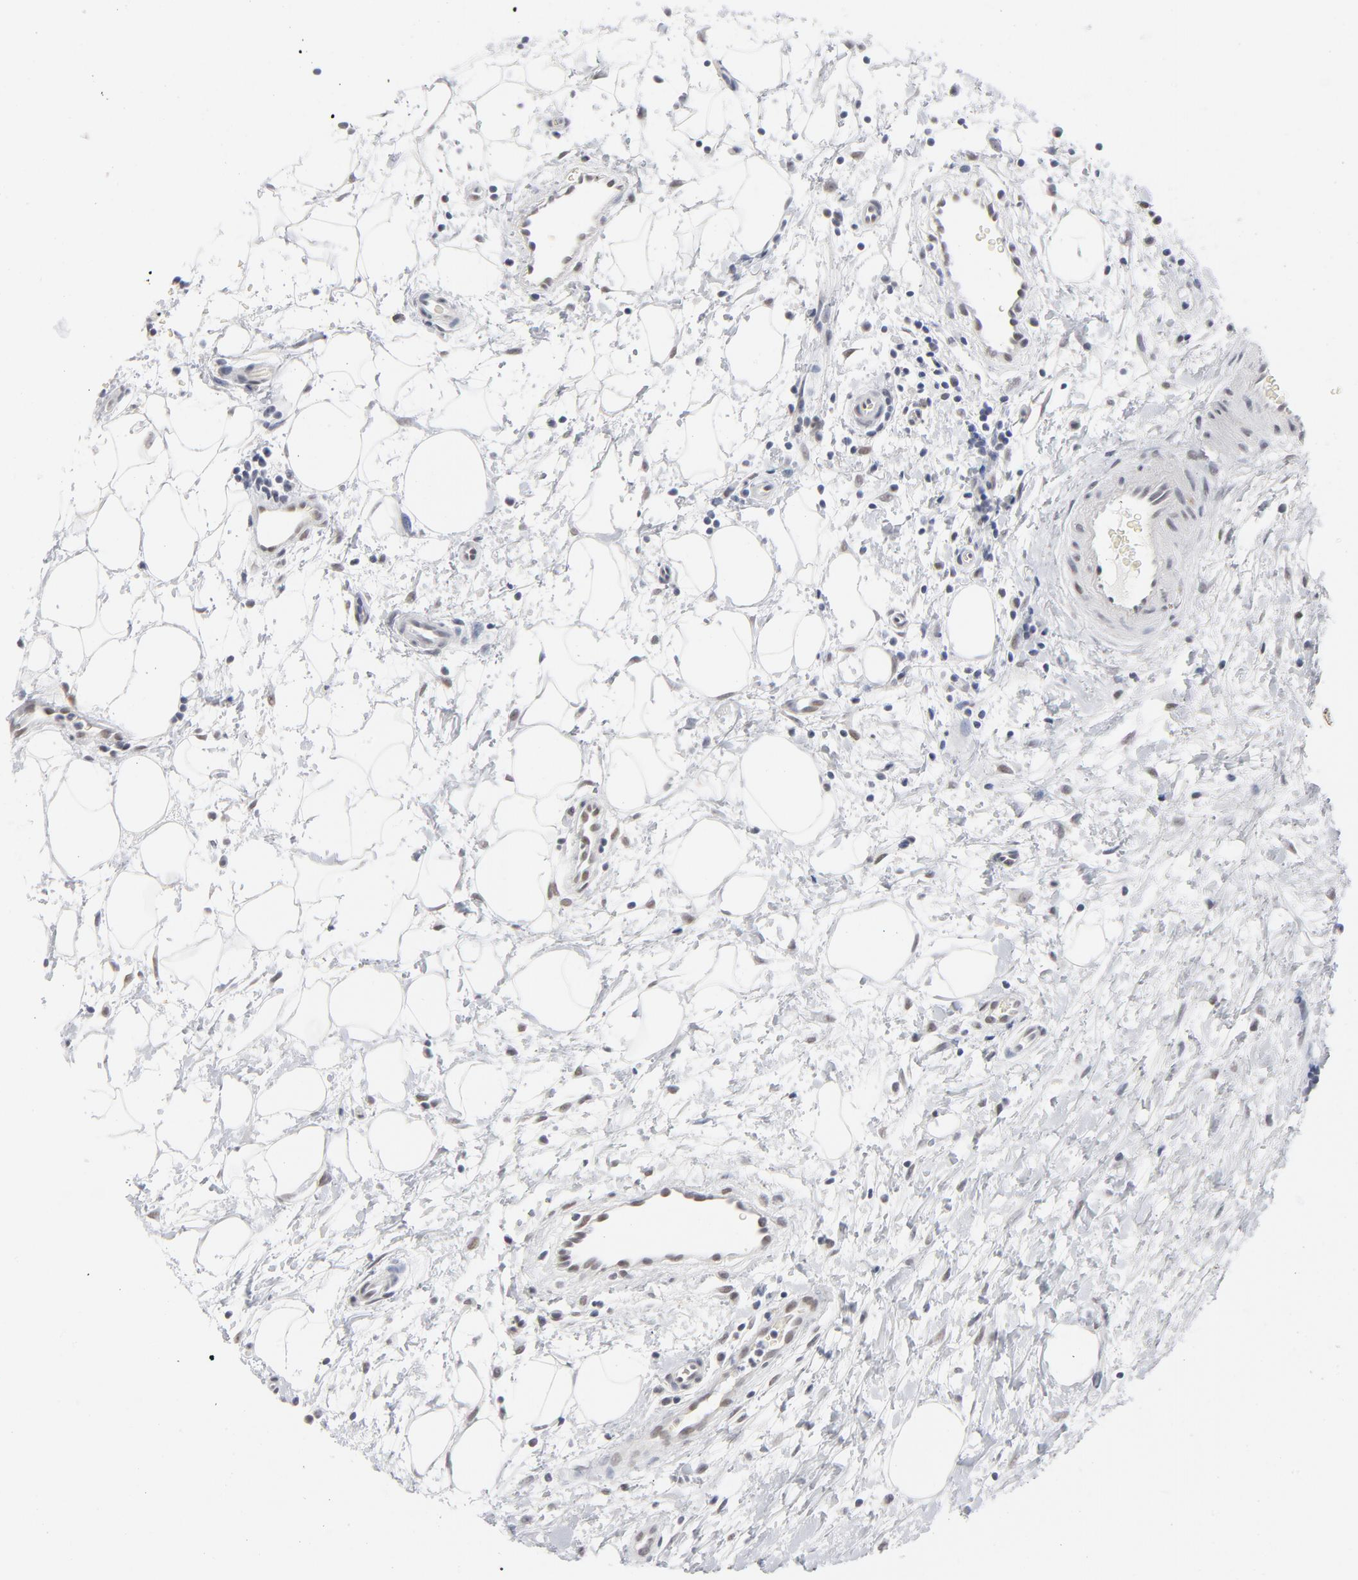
{"staining": {"intensity": "weak", "quantity": "25%-75%", "location": "nuclear"}, "tissue": "lymphoma", "cell_type": "Tumor cells", "image_type": "cancer", "snomed": [{"axis": "morphology", "description": "Malignant lymphoma, non-Hodgkin's type, Low grade"}, {"axis": "topography", "description": "Lymph node"}], "caption": "Immunohistochemistry of lymphoma shows low levels of weak nuclear expression in about 25%-75% of tumor cells.", "gene": "BAP1", "patient": {"sex": "female", "age": 76}}